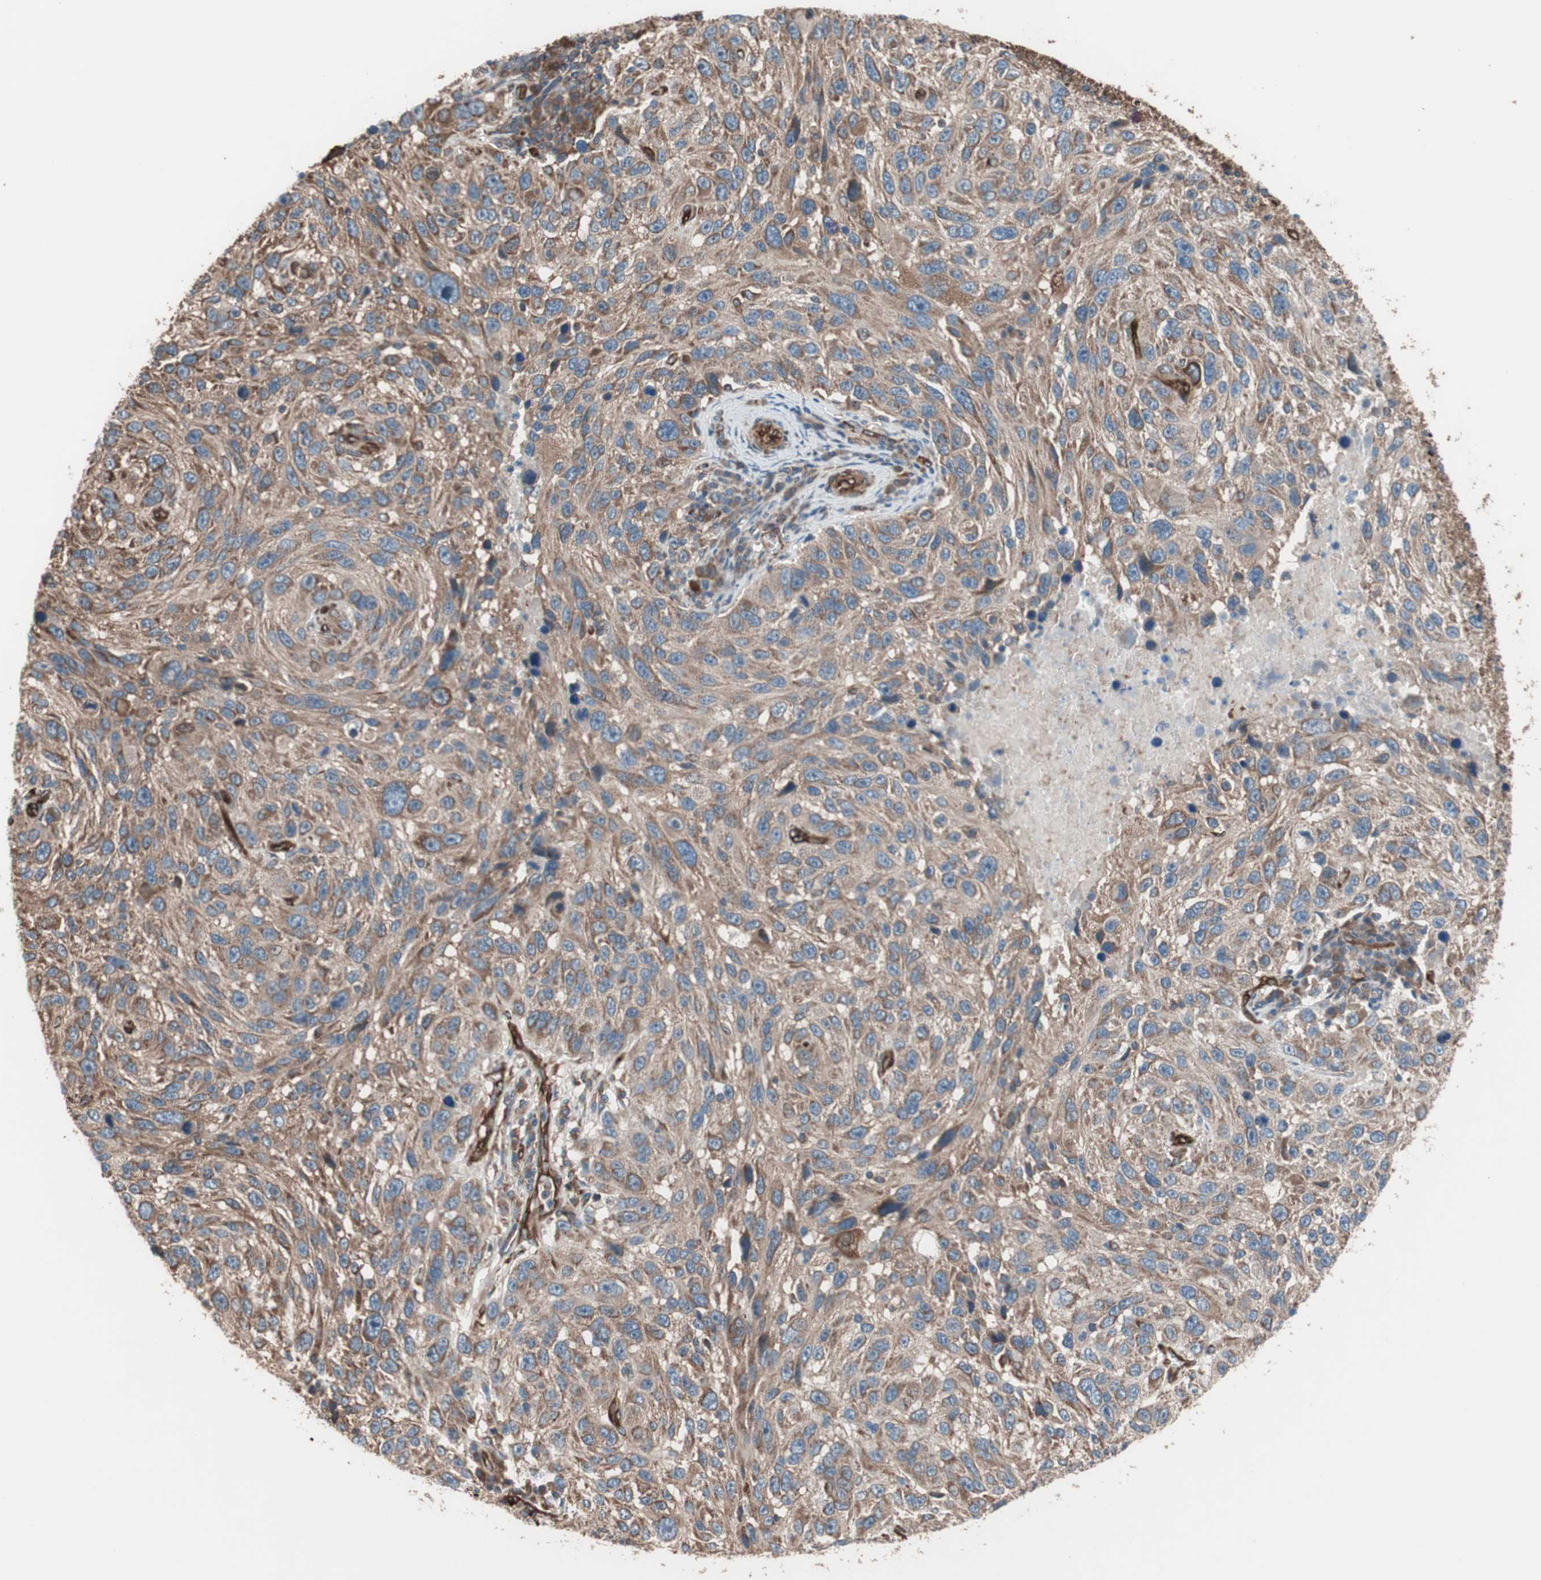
{"staining": {"intensity": "moderate", "quantity": ">75%", "location": "cytoplasmic/membranous"}, "tissue": "melanoma", "cell_type": "Tumor cells", "image_type": "cancer", "snomed": [{"axis": "morphology", "description": "Malignant melanoma, NOS"}, {"axis": "topography", "description": "Skin"}], "caption": "About >75% of tumor cells in human melanoma display moderate cytoplasmic/membranous protein expression as visualized by brown immunohistochemical staining.", "gene": "GPSM2", "patient": {"sex": "male", "age": 53}}